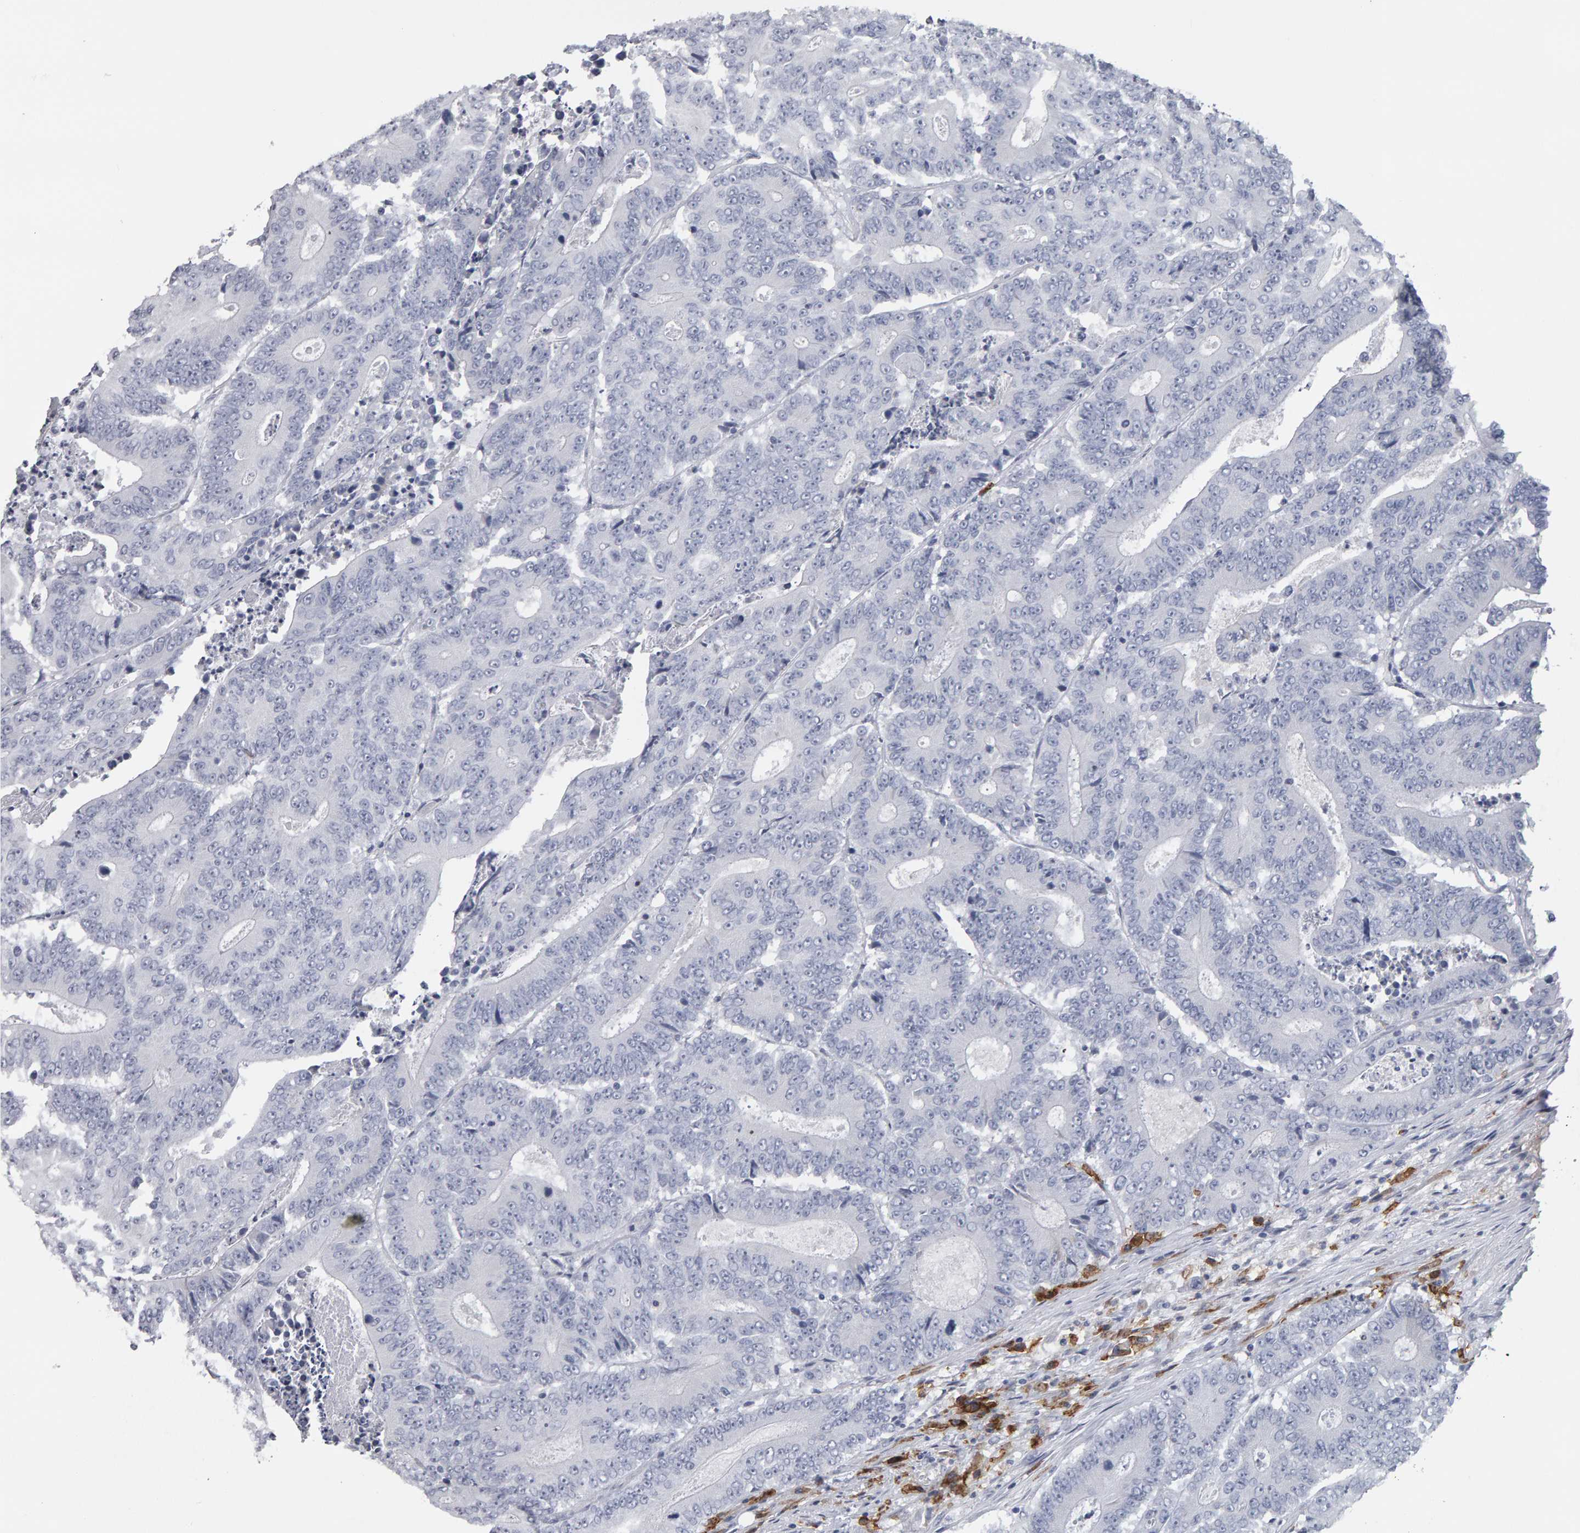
{"staining": {"intensity": "negative", "quantity": "none", "location": "none"}, "tissue": "colorectal cancer", "cell_type": "Tumor cells", "image_type": "cancer", "snomed": [{"axis": "morphology", "description": "Adenocarcinoma, NOS"}, {"axis": "topography", "description": "Colon"}], "caption": "Immunohistochemistry (IHC) histopathology image of human colorectal adenocarcinoma stained for a protein (brown), which demonstrates no expression in tumor cells.", "gene": "CD38", "patient": {"sex": "male", "age": 83}}